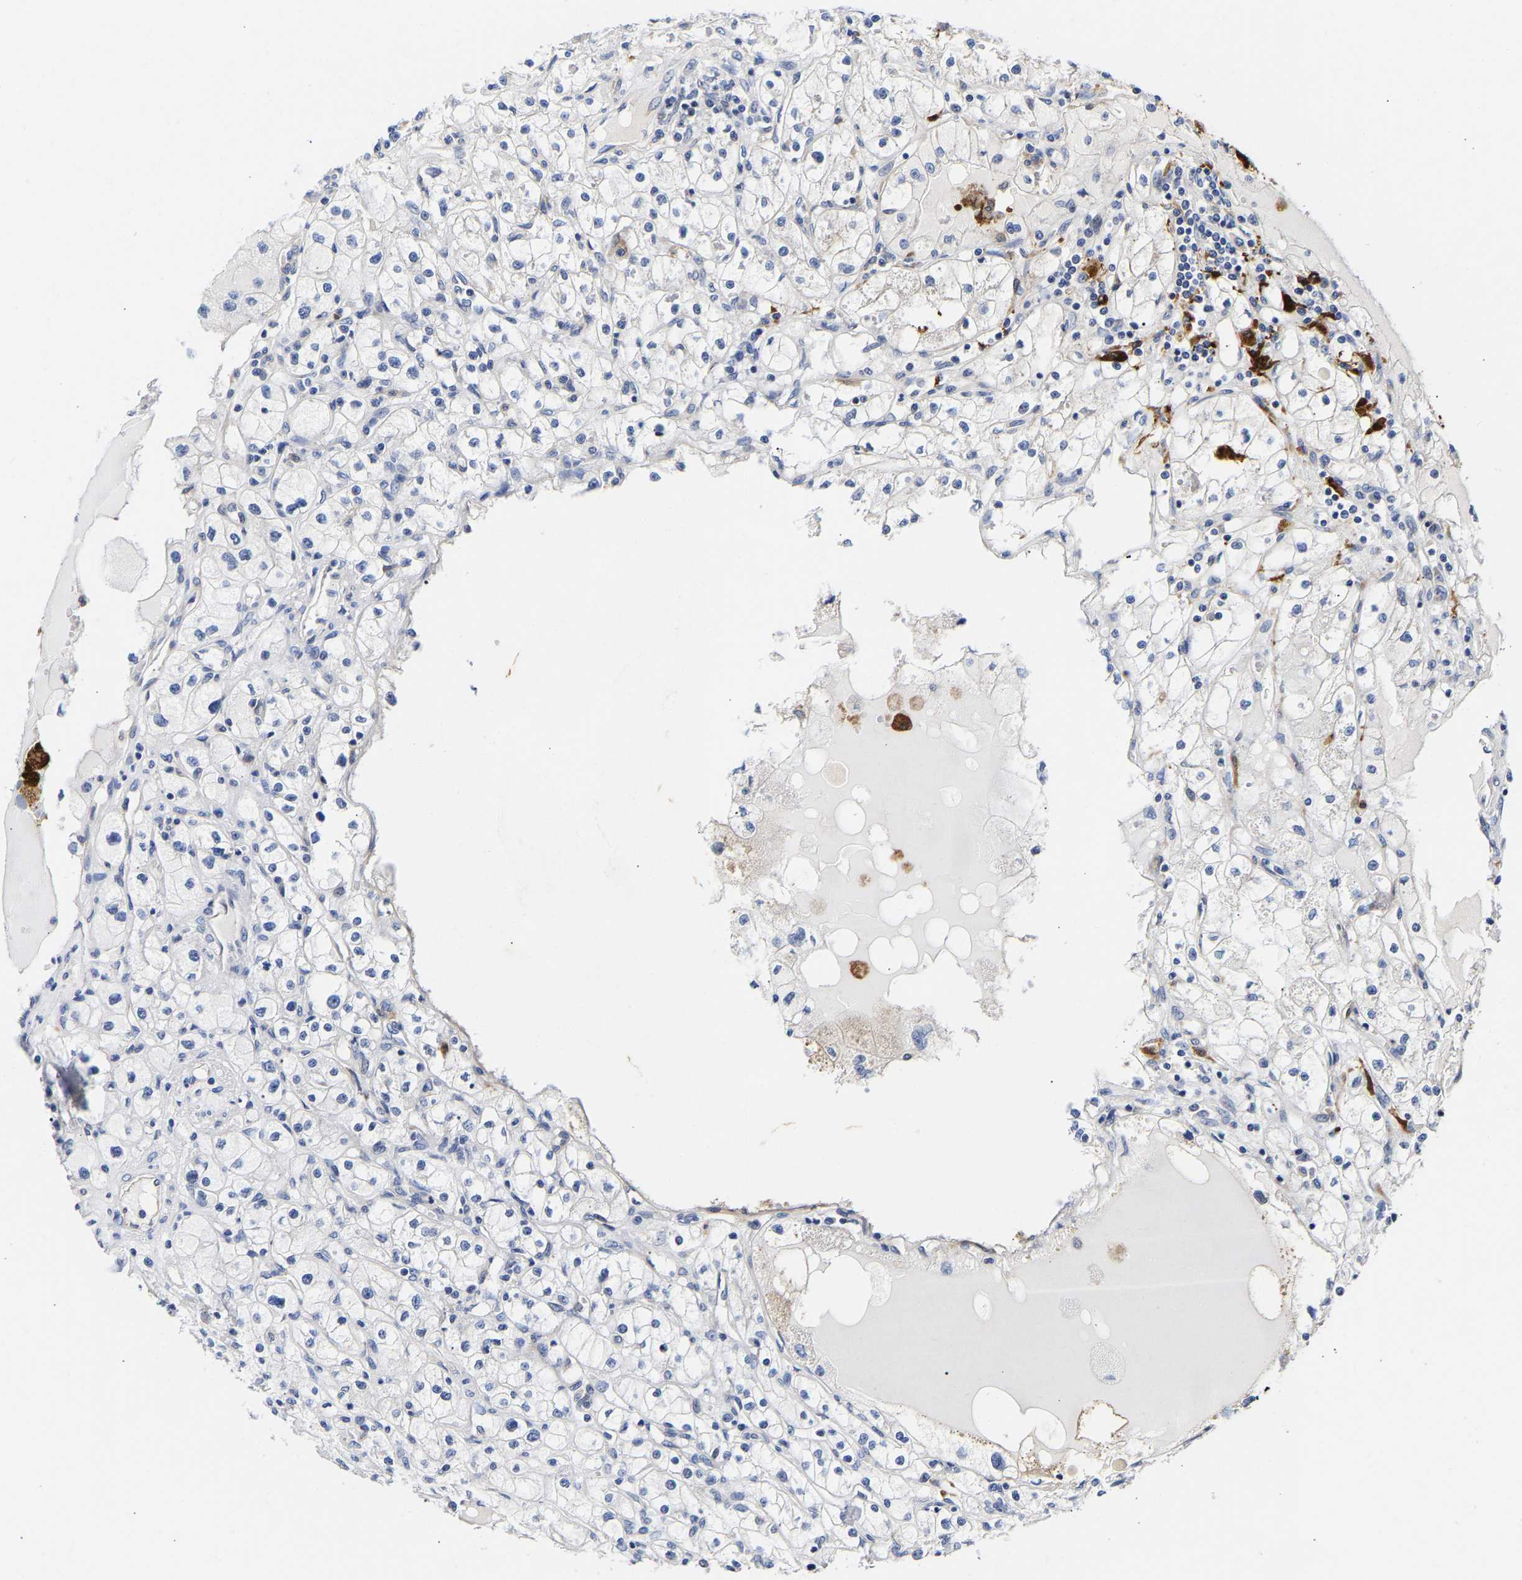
{"staining": {"intensity": "negative", "quantity": "none", "location": "none"}, "tissue": "renal cancer", "cell_type": "Tumor cells", "image_type": "cancer", "snomed": [{"axis": "morphology", "description": "Adenocarcinoma, NOS"}, {"axis": "topography", "description": "Kidney"}], "caption": "Photomicrograph shows no protein staining in tumor cells of renal cancer (adenocarcinoma) tissue. (DAB immunohistochemistry (IHC) visualized using brightfield microscopy, high magnification).", "gene": "CCDC6", "patient": {"sex": "male", "age": 56}}